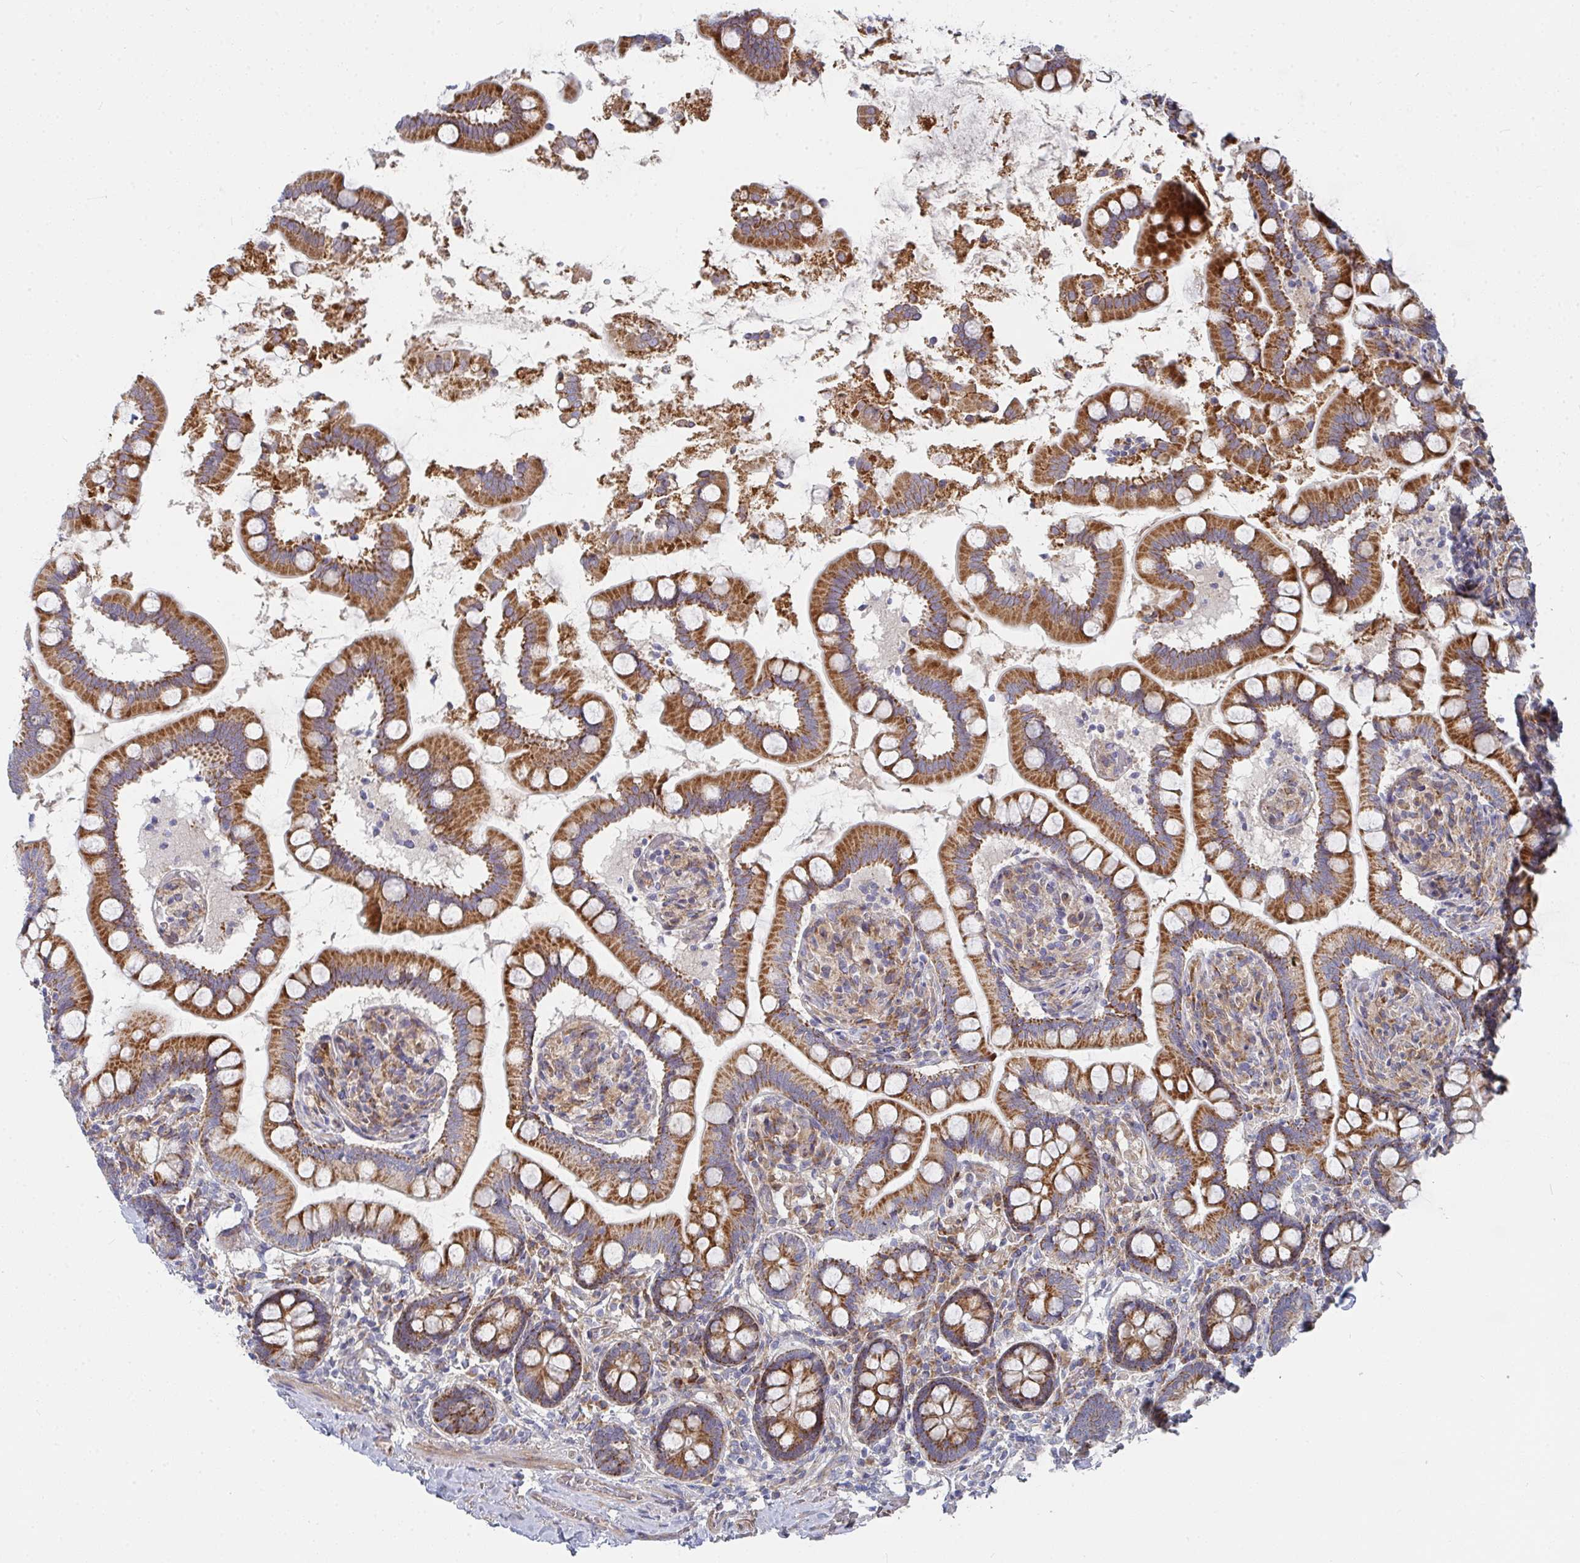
{"staining": {"intensity": "strong", "quantity": ">75%", "location": "cytoplasmic/membranous"}, "tissue": "small intestine", "cell_type": "Glandular cells", "image_type": "normal", "snomed": [{"axis": "morphology", "description": "Normal tissue, NOS"}, {"axis": "topography", "description": "Small intestine"}], "caption": "This image exhibits immunohistochemistry staining of normal small intestine, with high strong cytoplasmic/membranous staining in approximately >75% of glandular cells.", "gene": "RHEBL1", "patient": {"sex": "female", "age": 64}}